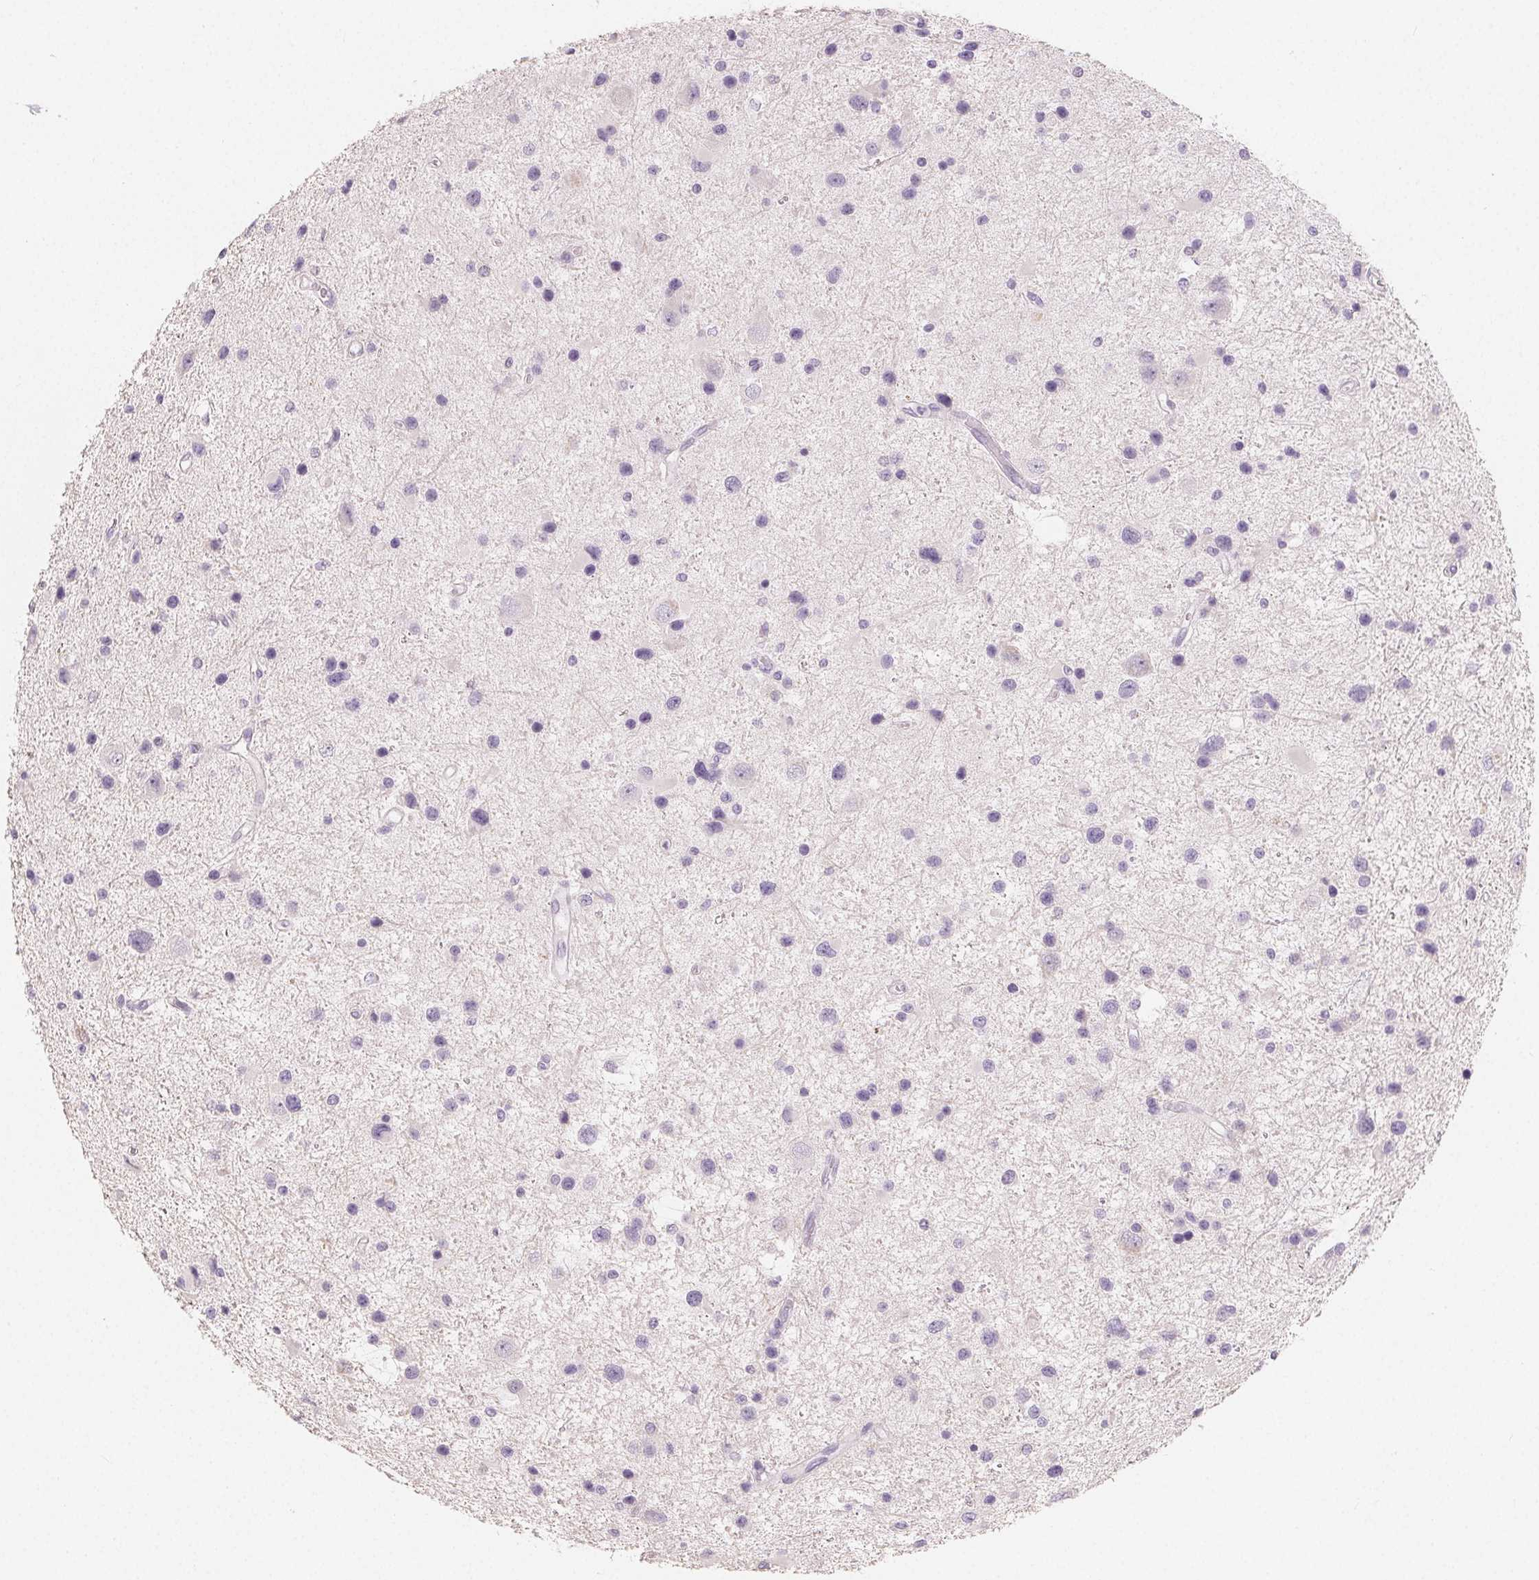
{"staining": {"intensity": "negative", "quantity": "none", "location": "none"}, "tissue": "glioma", "cell_type": "Tumor cells", "image_type": "cancer", "snomed": [{"axis": "morphology", "description": "Glioma, malignant, Low grade"}, {"axis": "topography", "description": "Brain"}], "caption": "This photomicrograph is of glioma stained with IHC to label a protein in brown with the nuclei are counter-stained blue. There is no expression in tumor cells.", "gene": "MIOX", "patient": {"sex": "female", "age": 32}}